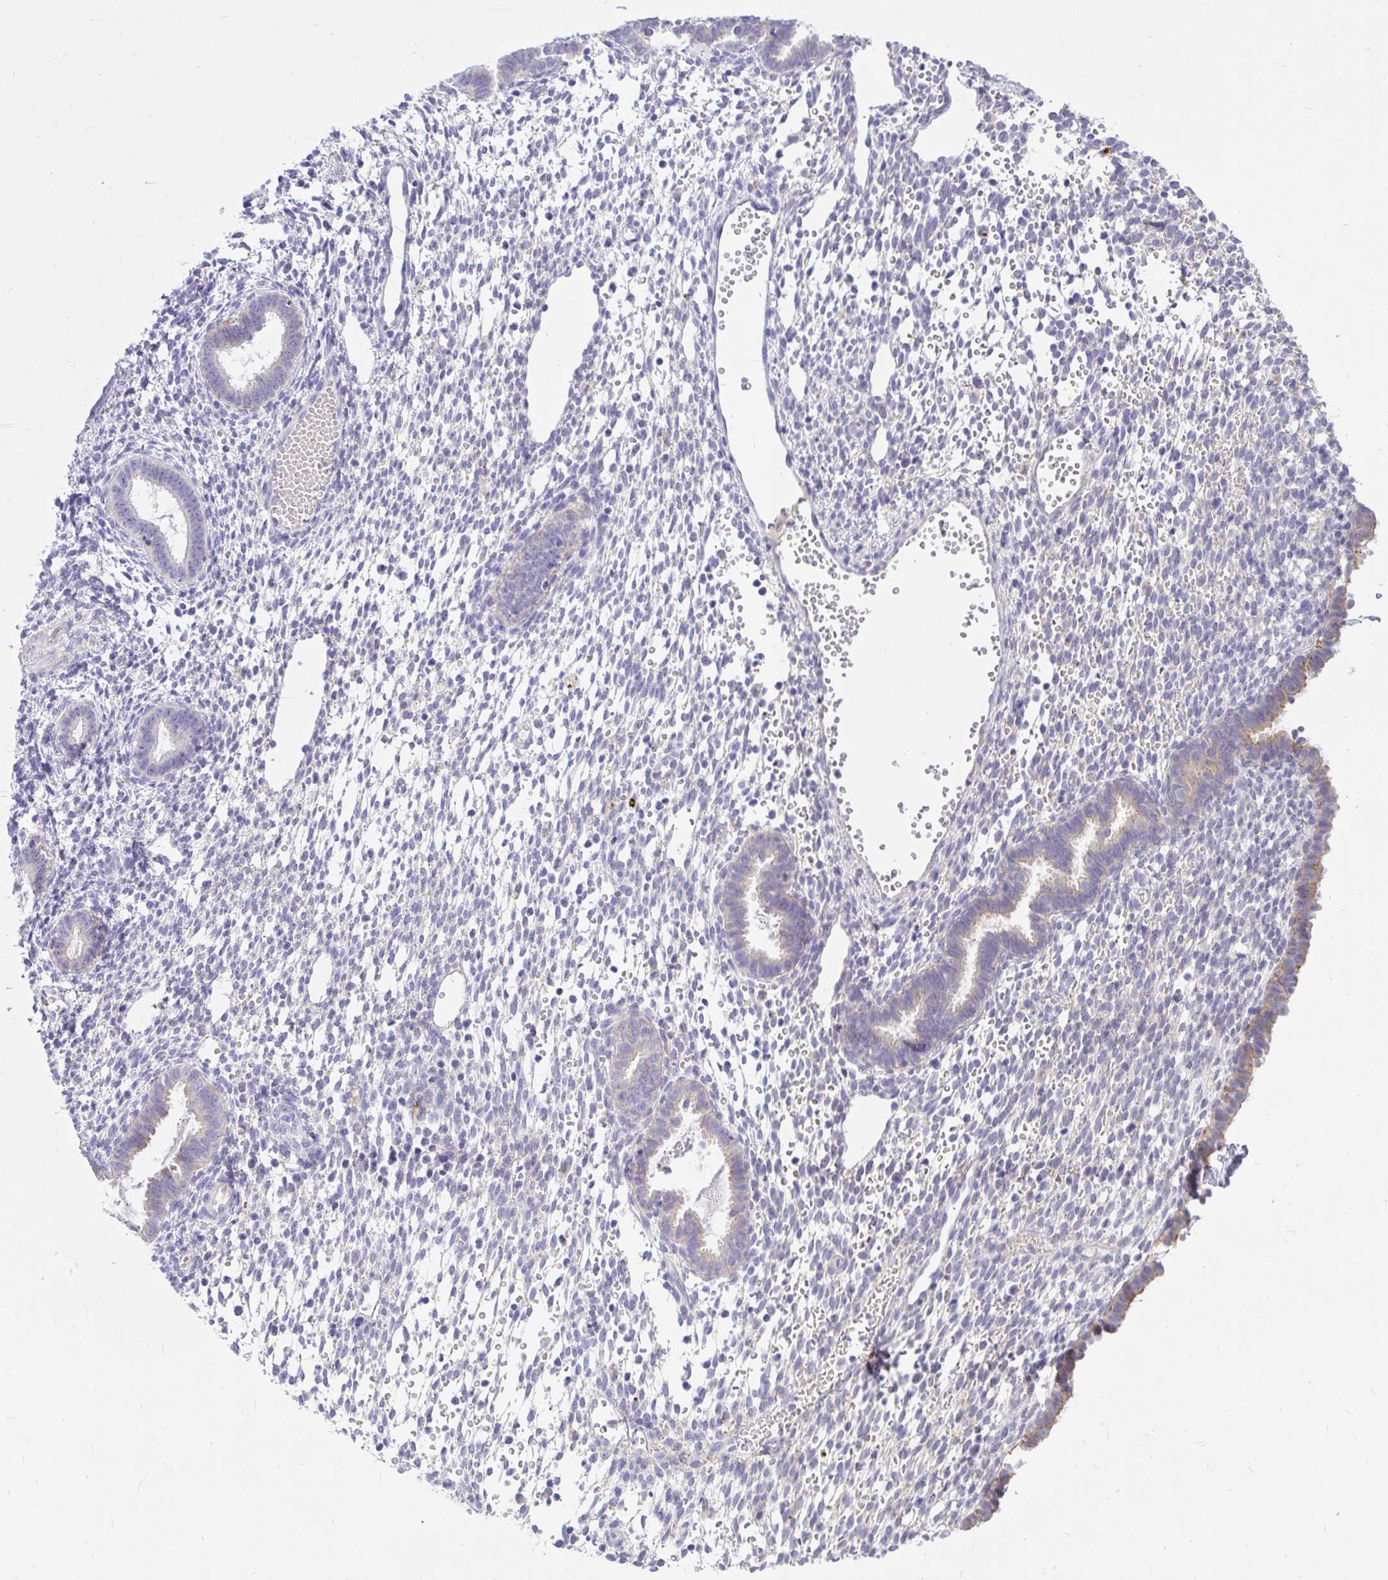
{"staining": {"intensity": "negative", "quantity": "none", "location": "none"}, "tissue": "endometrium", "cell_type": "Cells in endometrial stroma", "image_type": "normal", "snomed": [{"axis": "morphology", "description": "Normal tissue, NOS"}, {"axis": "topography", "description": "Endometrium"}], "caption": "This is an immunohistochemistry (IHC) micrograph of benign endometrium. There is no staining in cells in endometrial stroma.", "gene": "PKN3", "patient": {"sex": "female", "age": 36}}